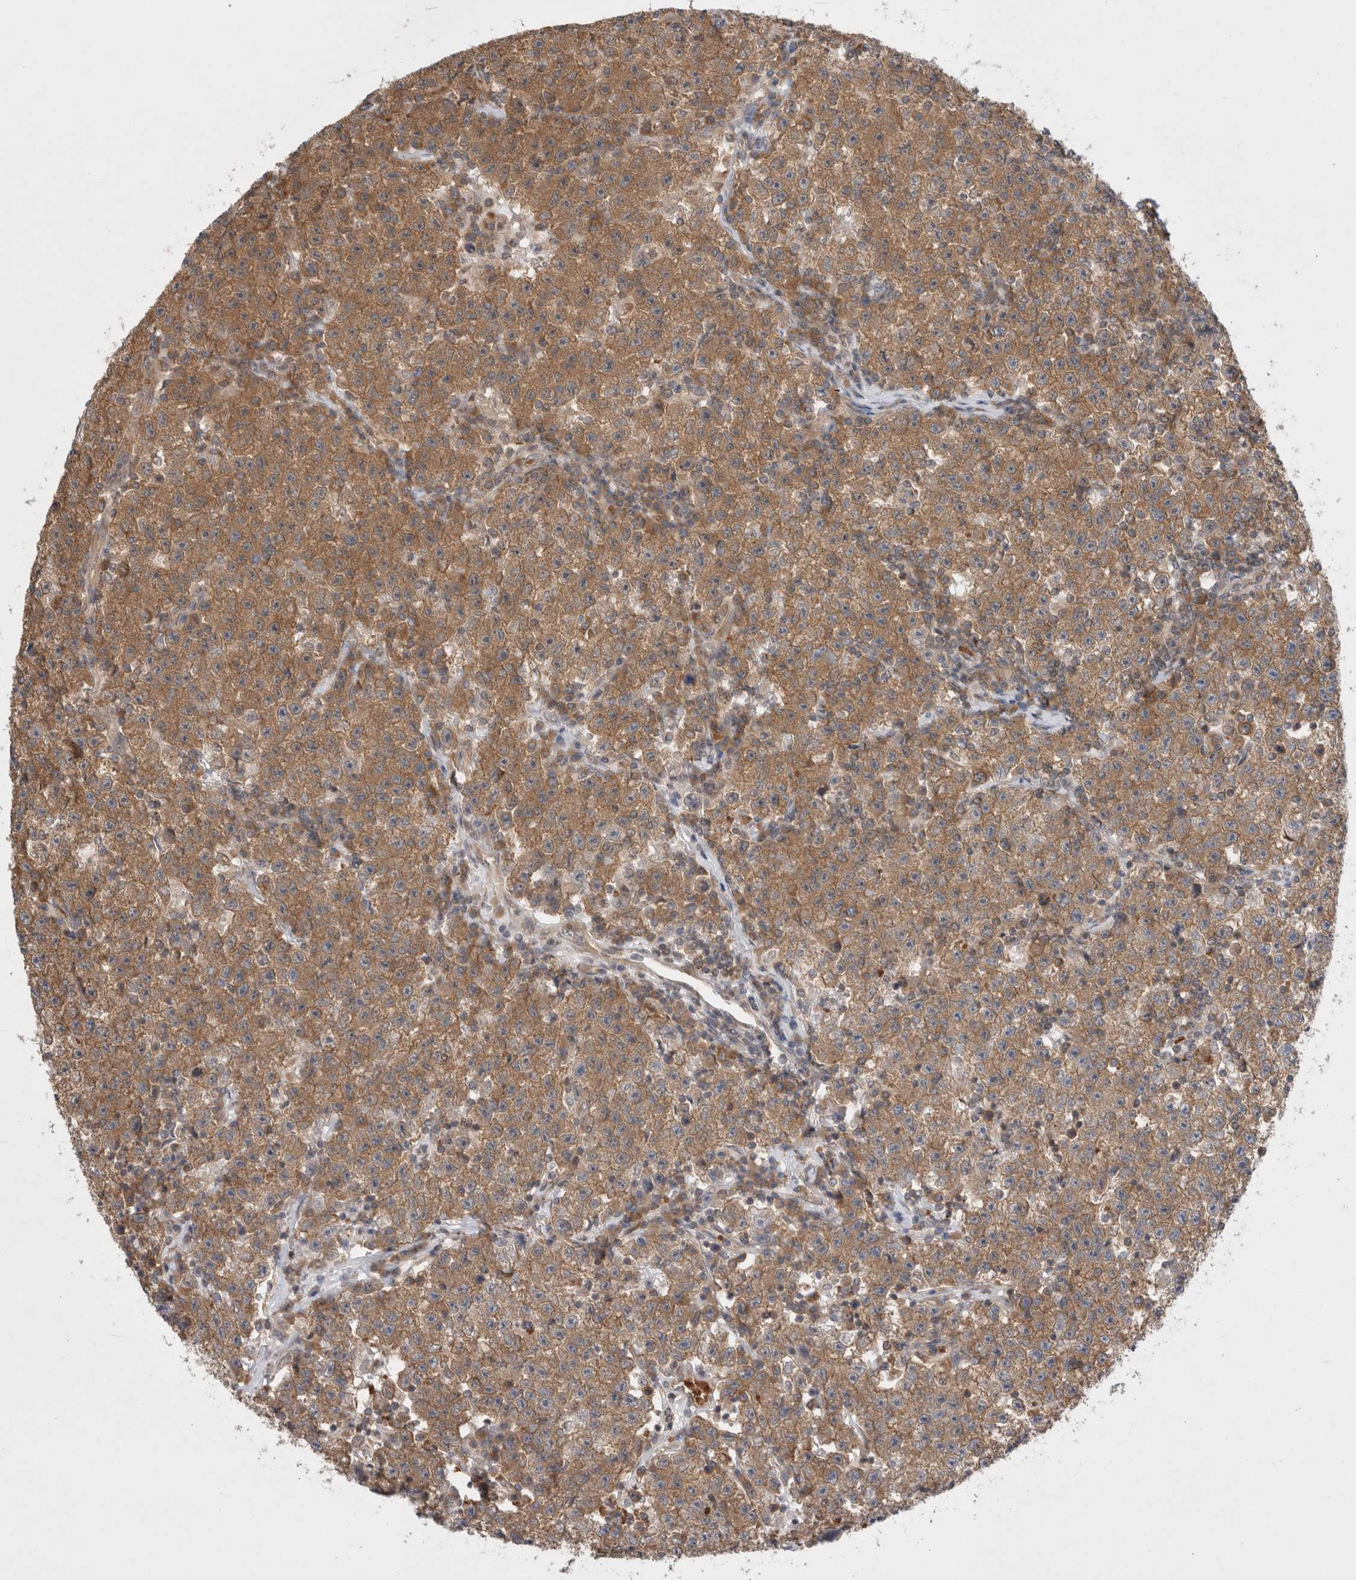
{"staining": {"intensity": "moderate", "quantity": ">75%", "location": "cytoplasmic/membranous"}, "tissue": "testis cancer", "cell_type": "Tumor cells", "image_type": "cancer", "snomed": [{"axis": "morphology", "description": "Seminoma, NOS"}, {"axis": "topography", "description": "Testis"}], "caption": "IHC (DAB (3,3'-diaminobenzidine)) staining of seminoma (testis) demonstrates moderate cytoplasmic/membranous protein expression in about >75% of tumor cells. (Stains: DAB (3,3'-diaminobenzidine) in brown, nuclei in blue, Microscopy: brightfield microscopy at high magnification).", "gene": "EIF3E", "patient": {"sex": "male", "age": 22}}